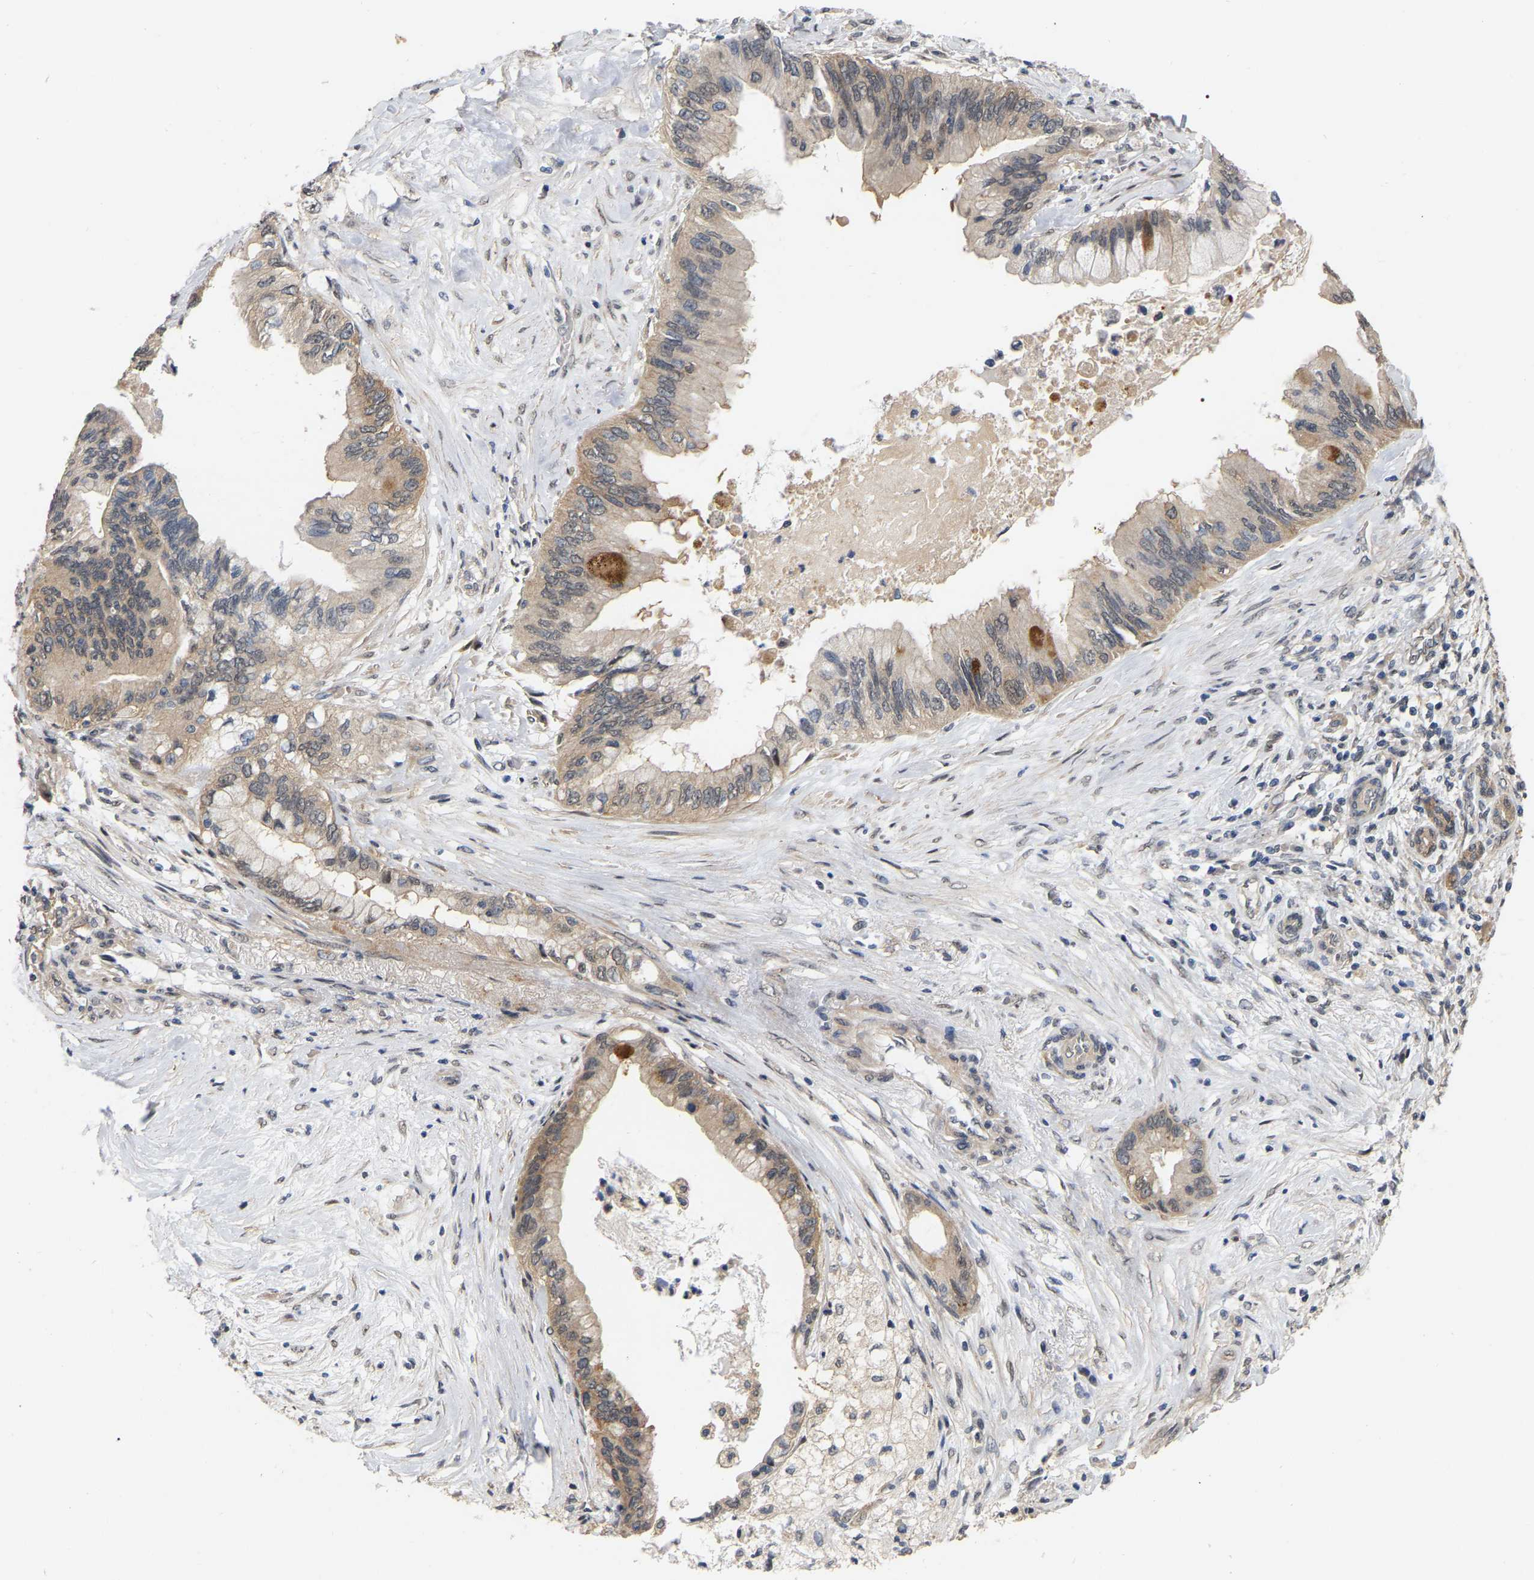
{"staining": {"intensity": "moderate", "quantity": "25%-75%", "location": "cytoplasmic/membranous"}, "tissue": "pancreatic cancer", "cell_type": "Tumor cells", "image_type": "cancer", "snomed": [{"axis": "morphology", "description": "Adenocarcinoma, NOS"}, {"axis": "topography", "description": "Pancreas"}], "caption": "DAB (3,3'-diaminobenzidine) immunohistochemical staining of pancreatic adenocarcinoma reveals moderate cytoplasmic/membranous protein staining in about 25%-75% of tumor cells.", "gene": "RUVBL1", "patient": {"sex": "female", "age": 73}}